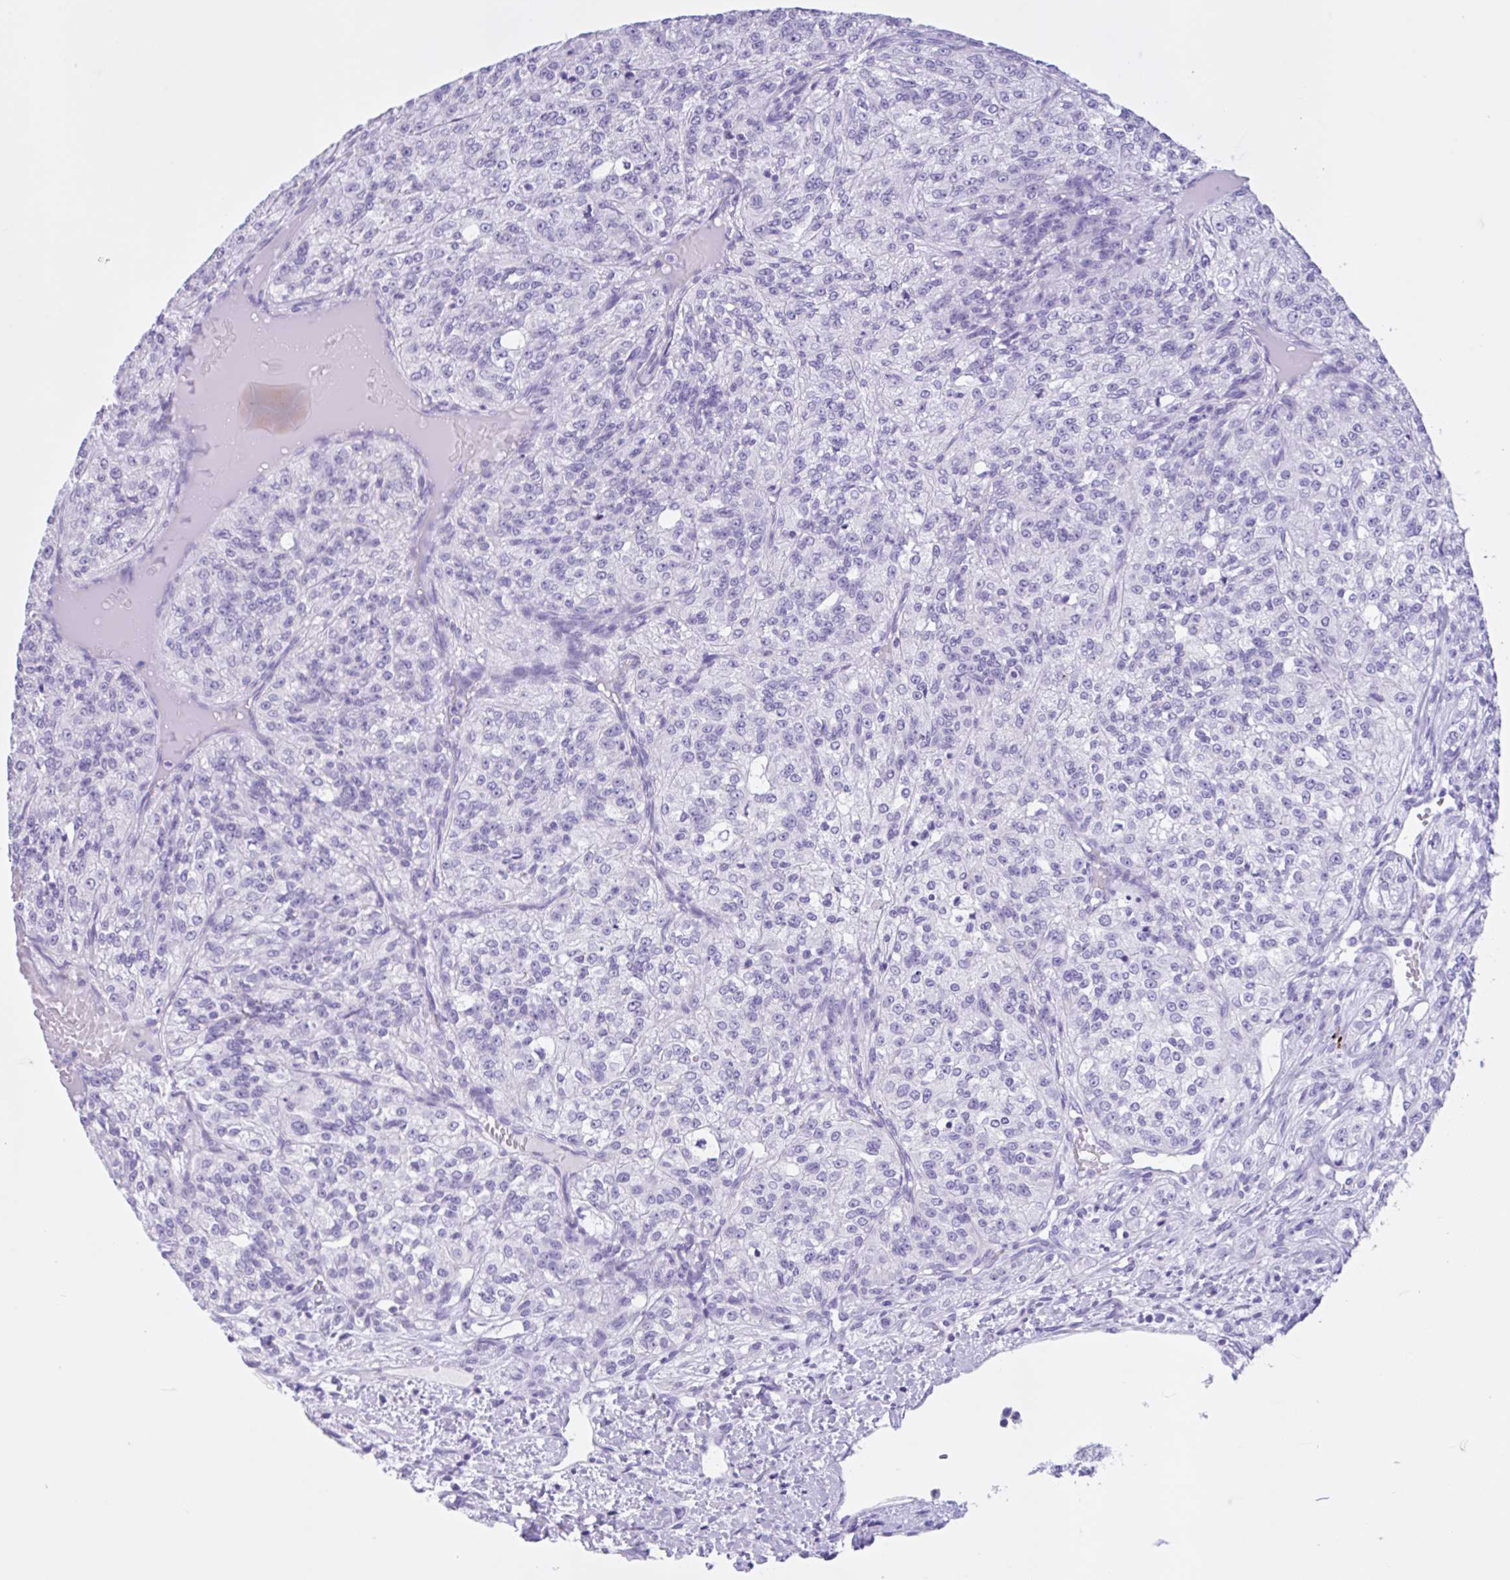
{"staining": {"intensity": "negative", "quantity": "none", "location": "none"}, "tissue": "renal cancer", "cell_type": "Tumor cells", "image_type": "cancer", "snomed": [{"axis": "morphology", "description": "Adenocarcinoma, NOS"}, {"axis": "topography", "description": "Kidney"}], "caption": "Immunohistochemistry of human renal cancer shows no positivity in tumor cells.", "gene": "ZNF319", "patient": {"sex": "female", "age": 63}}